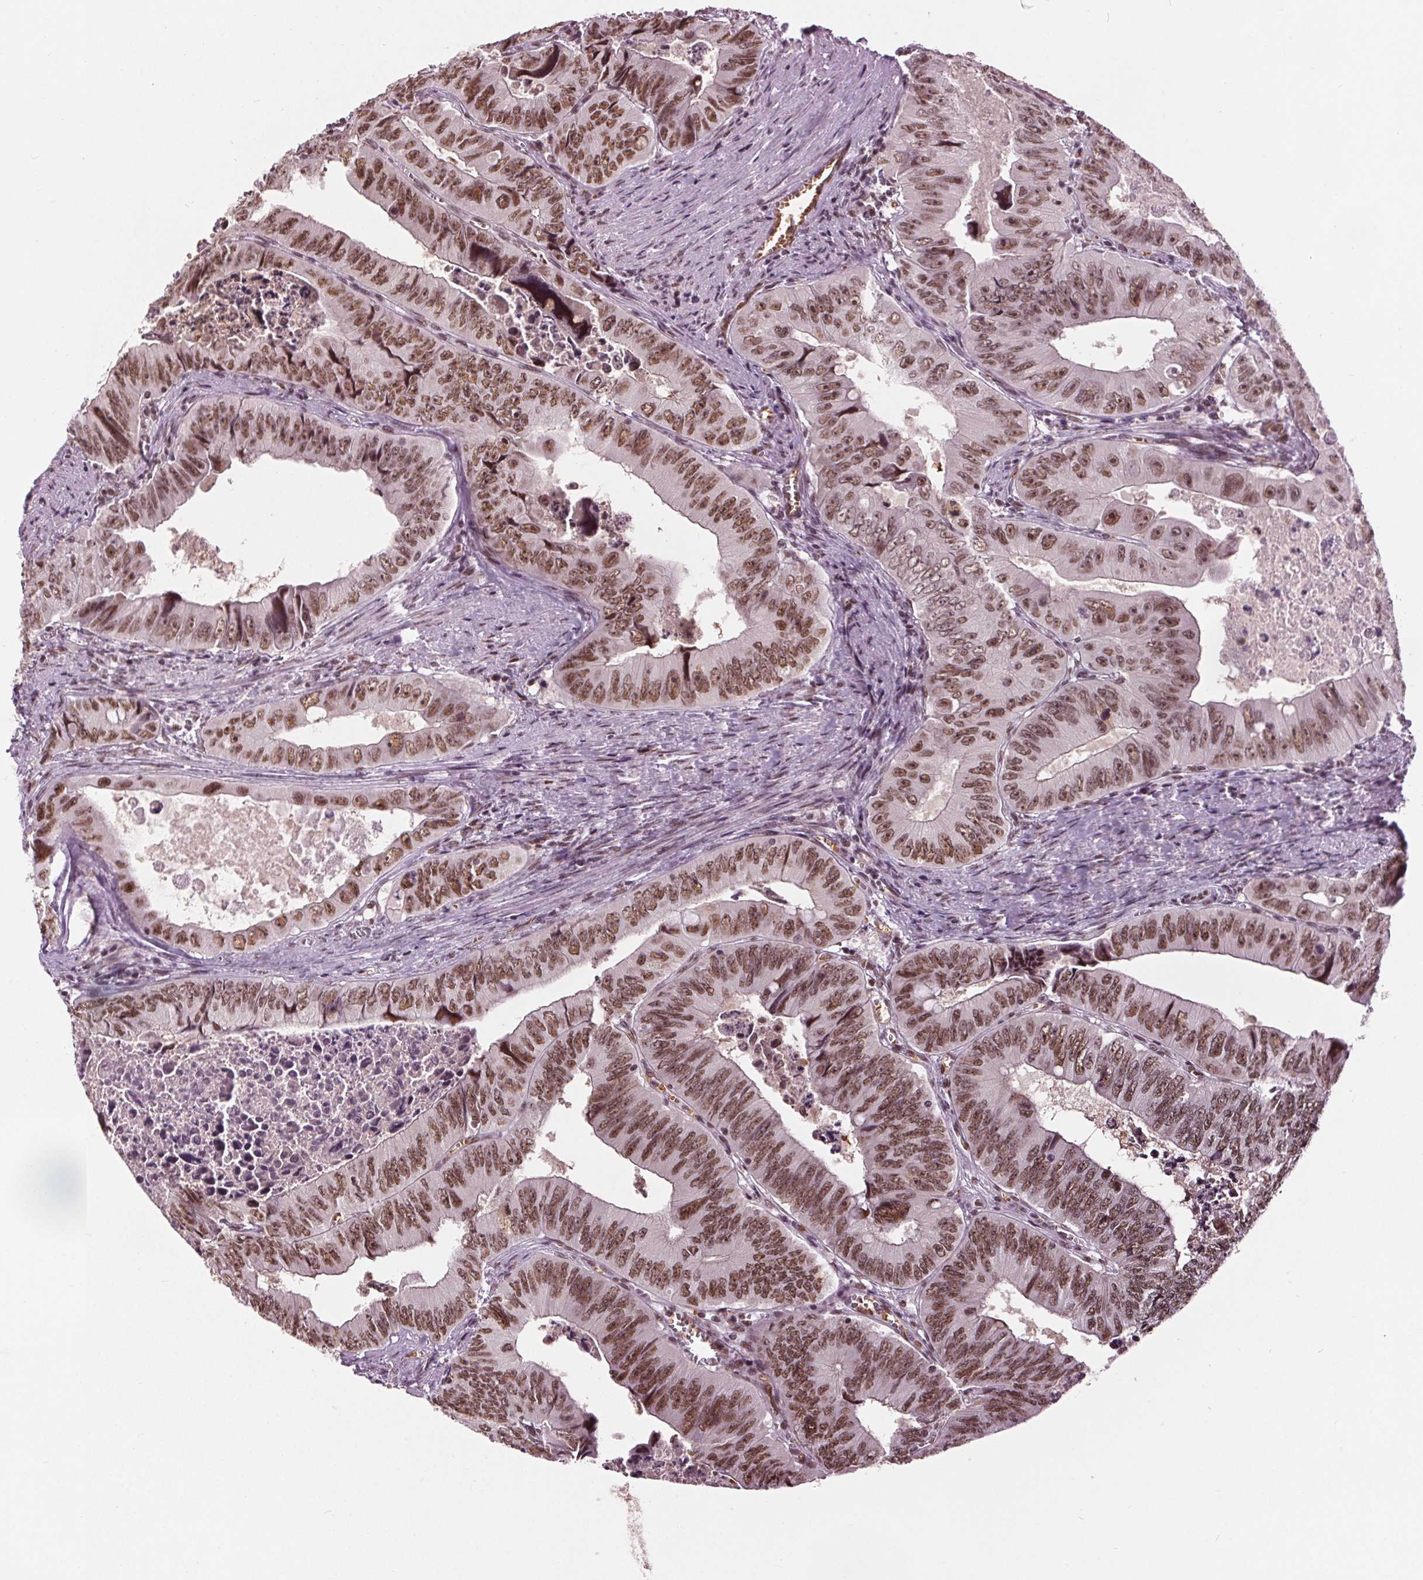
{"staining": {"intensity": "moderate", "quantity": ">75%", "location": "cytoplasmic/membranous,nuclear"}, "tissue": "colorectal cancer", "cell_type": "Tumor cells", "image_type": "cancer", "snomed": [{"axis": "morphology", "description": "Adenocarcinoma, NOS"}, {"axis": "topography", "description": "Colon"}], "caption": "Brown immunohistochemical staining in human colorectal cancer (adenocarcinoma) displays moderate cytoplasmic/membranous and nuclear expression in approximately >75% of tumor cells.", "gene": "IWS1", "patient": {"sex": "female", "age": 84}}